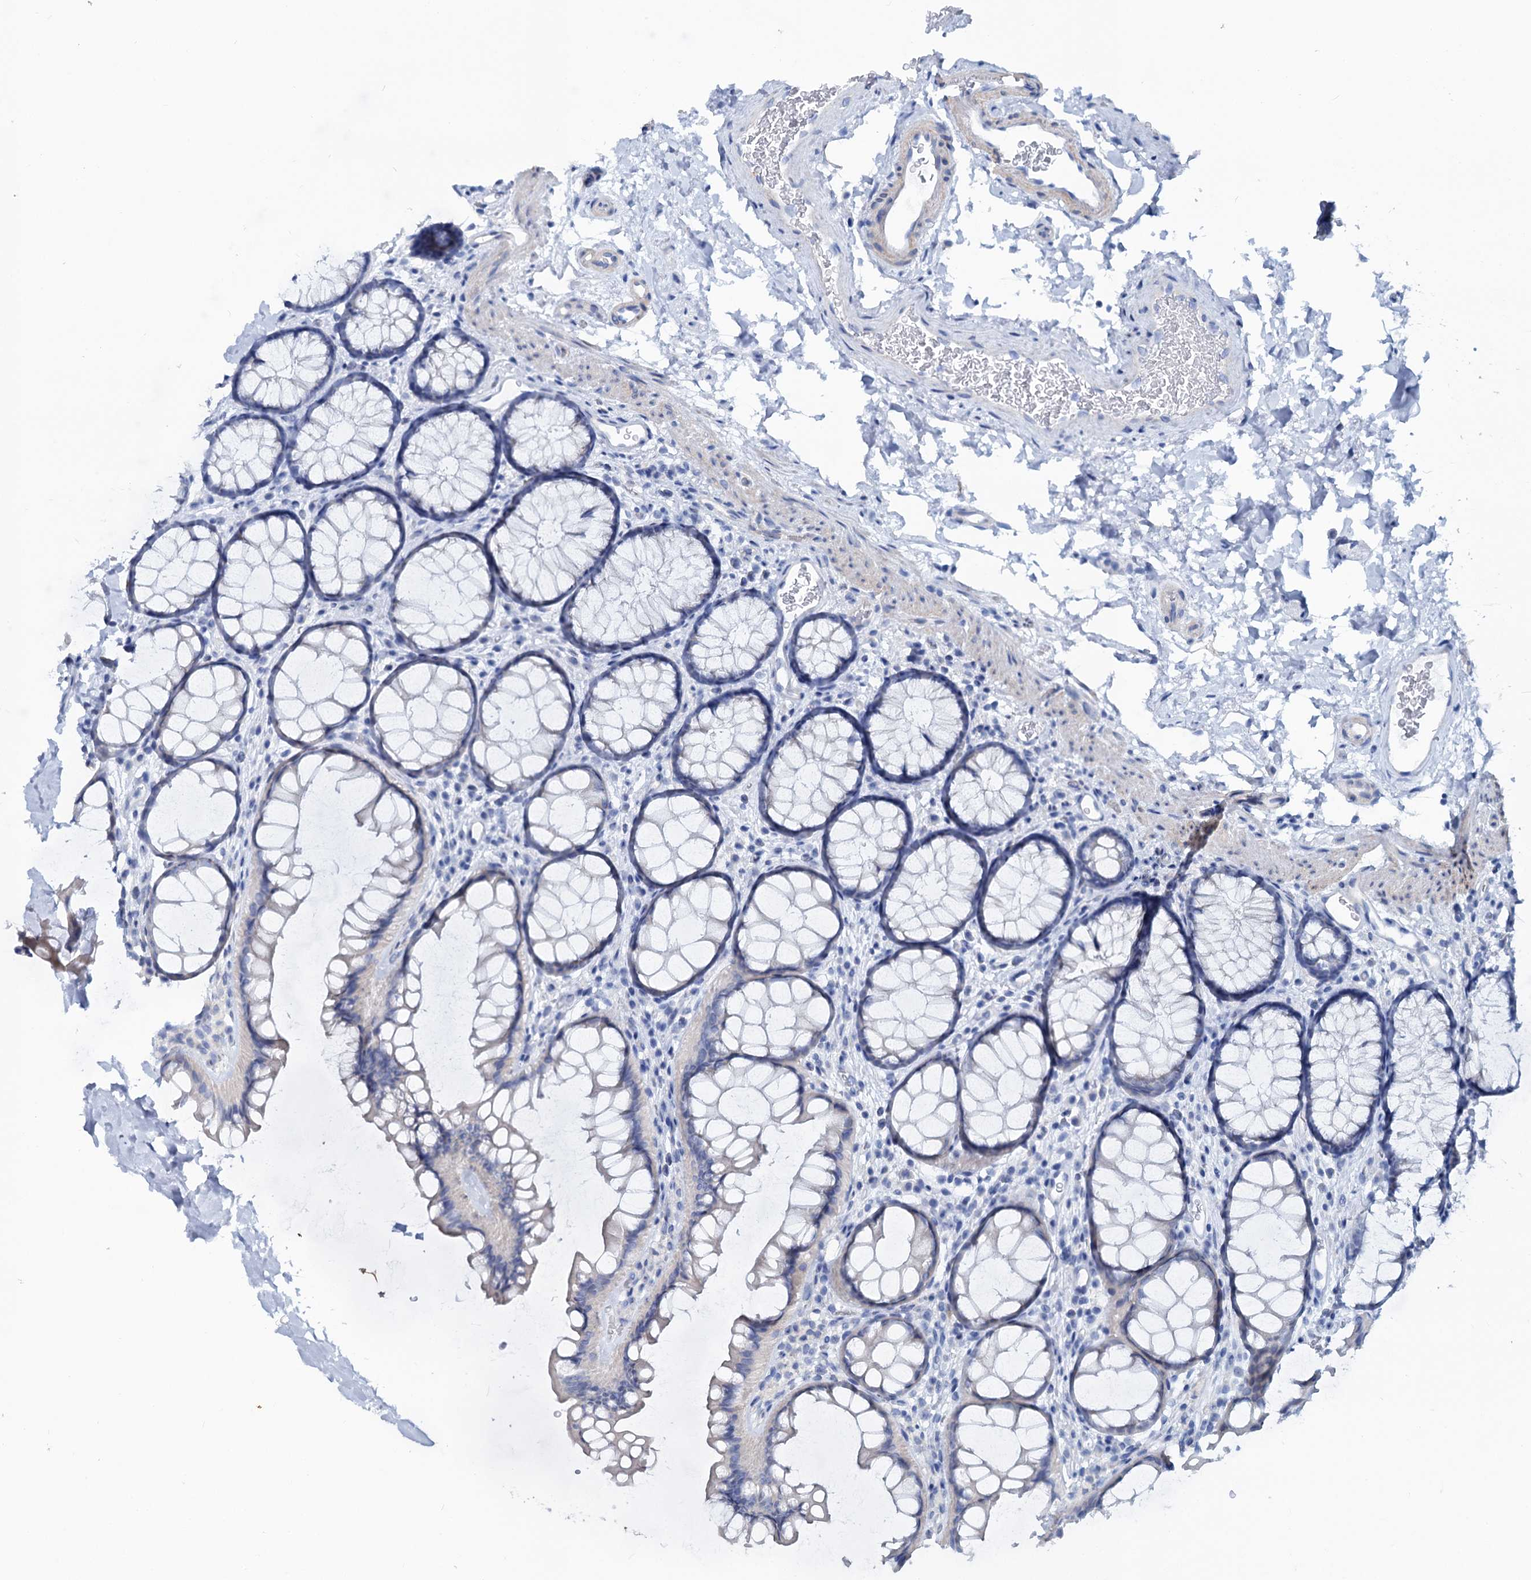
{"staining": {"intensity": "negative", "quantity": "none", "location": "none"}, "tissue": "colon", "cell_type": "Endothelial cells", "image_type": "normal", "snomed": [{"axis": "morphology", "description": "Normal tissue, NOS"}, {"axis": "topography", "description": "Colon"}], "caption": "High power microscopy histopathology image of an IHC photomicrograph of benign colon, revealing no significant expression in endothelial cells.", "gene": "SLC1A3", "patient": {"sex": "female", "age": 82}}